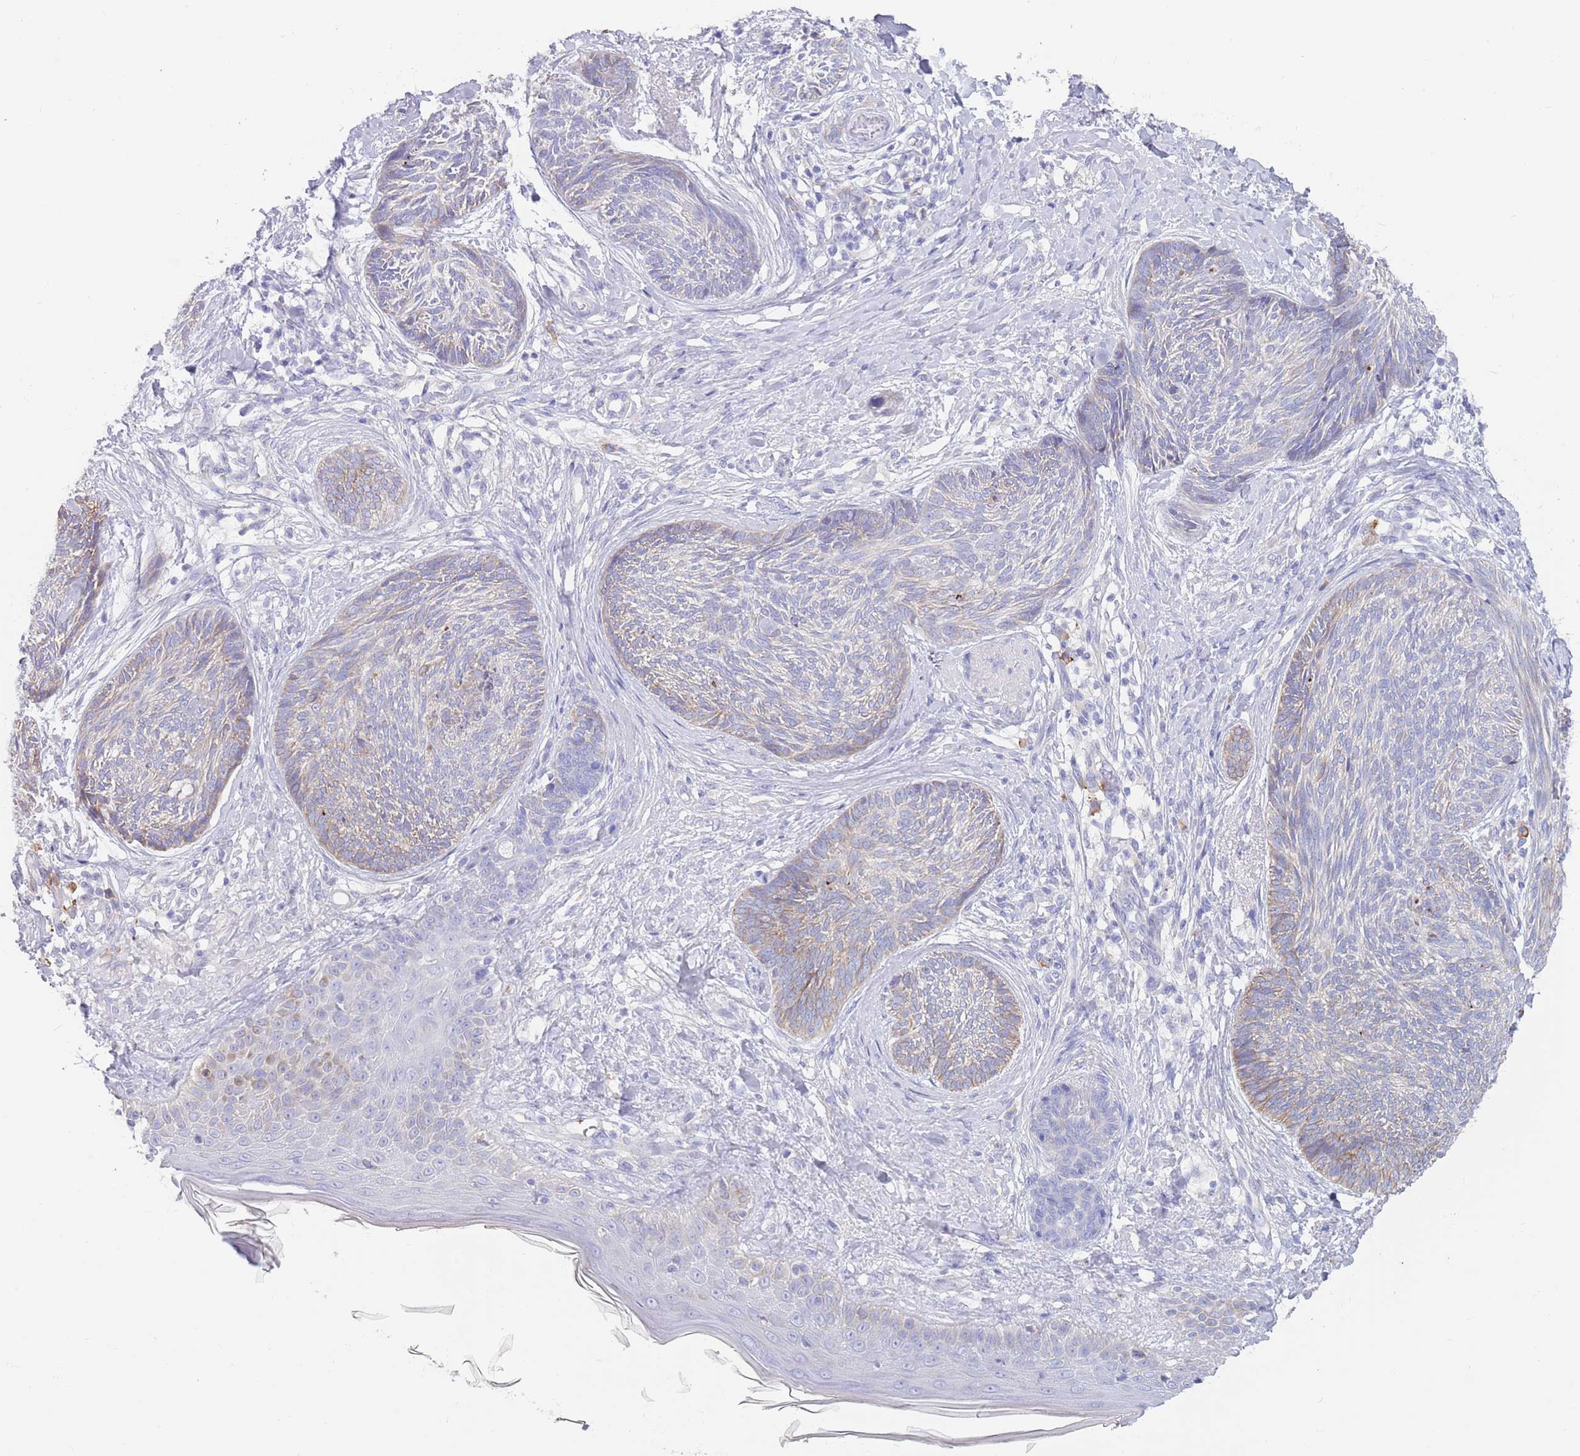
{"staining": {"intensity": "negative", "quantity": "none", "location": "none"}, "tissue": "skin cancer", "cell_type": "Tumor cells", "image_type": "cancer", "snomed": [{"axis": "morphology", "description": "Basal cell carcinoma"}, {"axis": "topography", "description": "Skin"}], "caption": "Skin cancer (basal cell carcinoma) stained for a protein using immunohistochemistry reveals no expression tumor cells.", "gene": "CCDC149", "patient": {"sex": "male", "age": 73}}